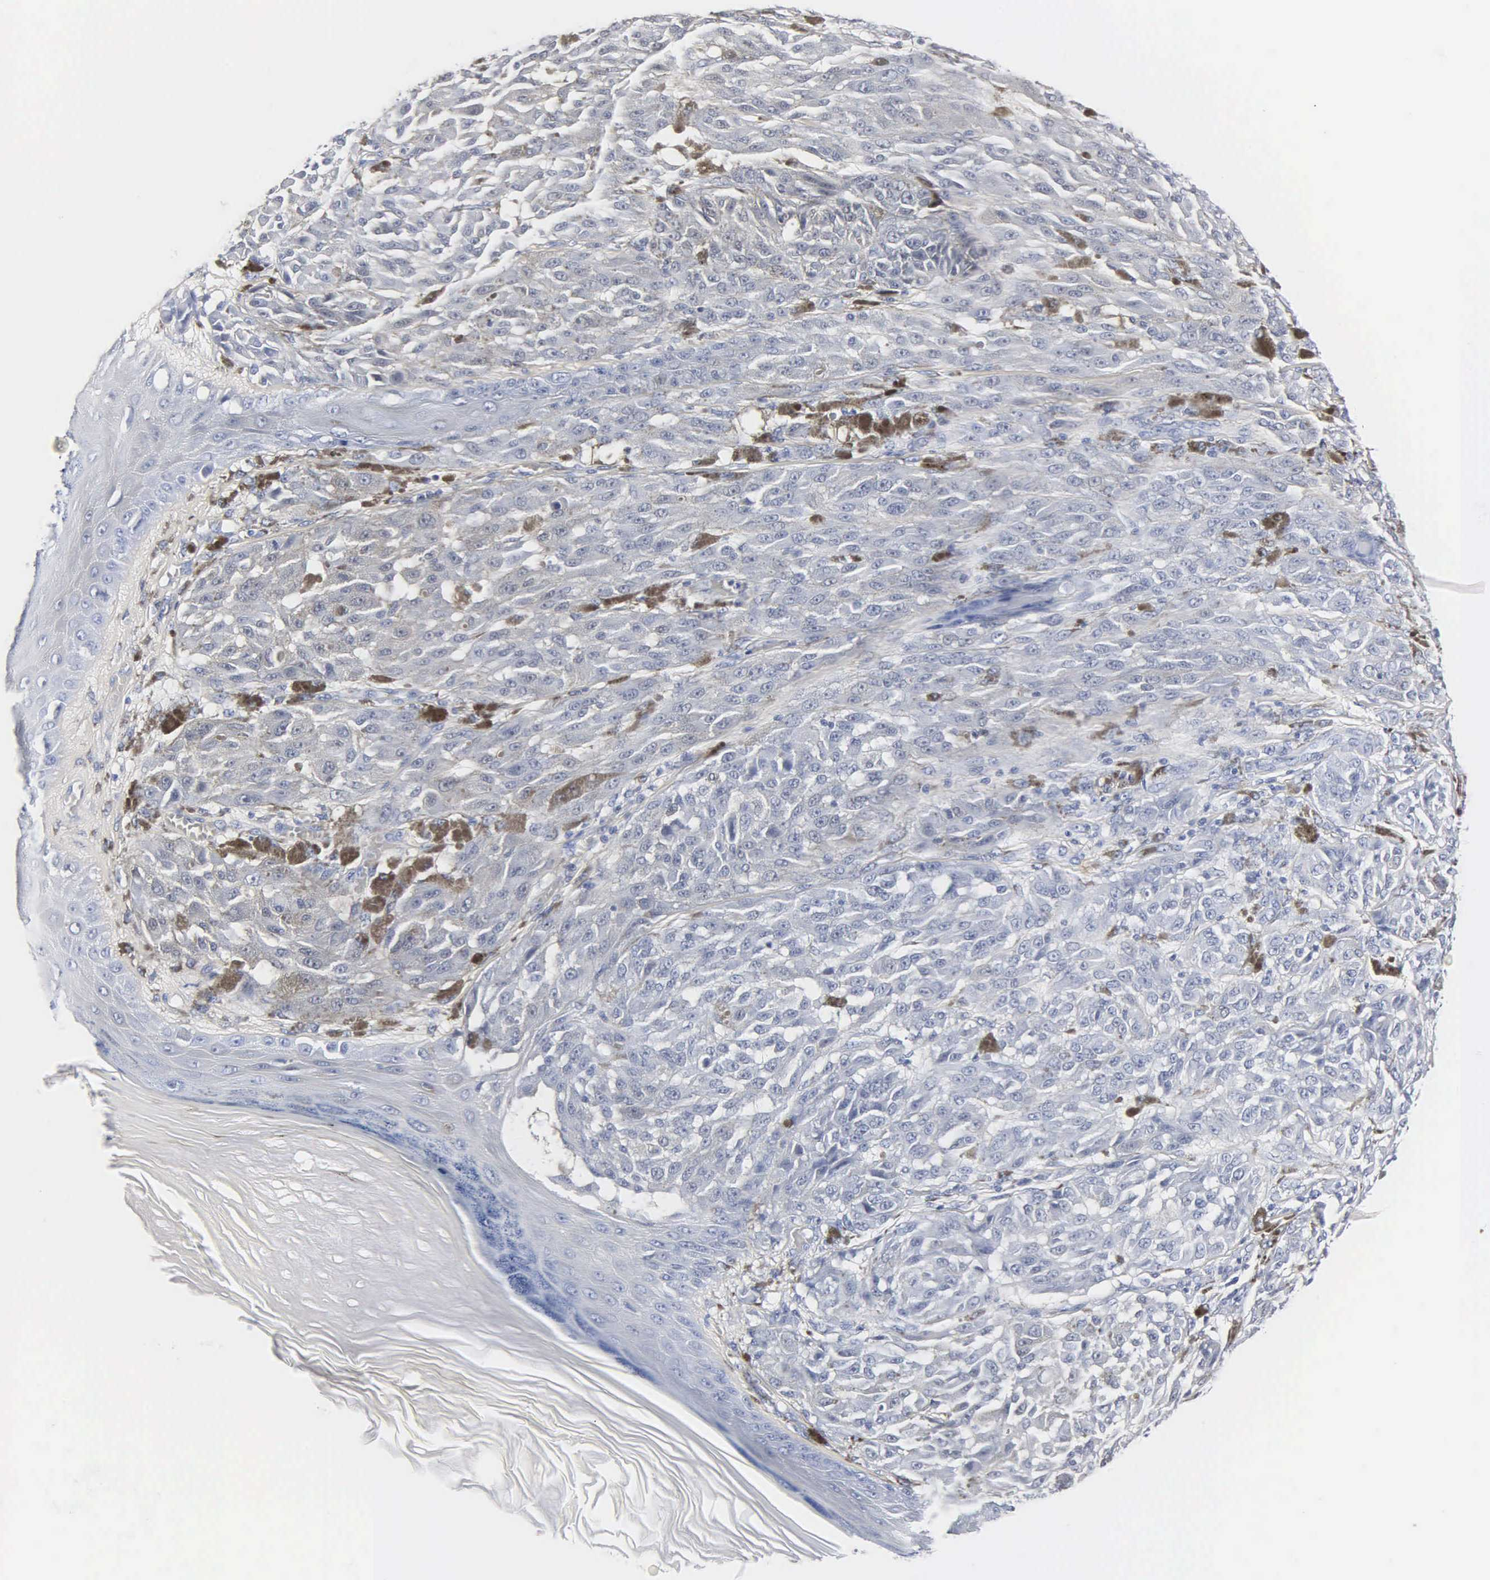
{"staining": {"intensity": "negative", "quantity": "none", "location": "none"}, "tissue": "melanoma", "cell_type": "Tumor cells", "image_type": "cancer", "snomed": [{"axis": "morphology", "description": "Malignant melanoma, NOS"}, {"axis": "topography", "description": "Skin"}], "caption": "This is an IHC photomicrograph of malignant melanoma. There is no expression in tumor cells.", "gene": "MB", "patient": {"sex": "male", "age": 44}}